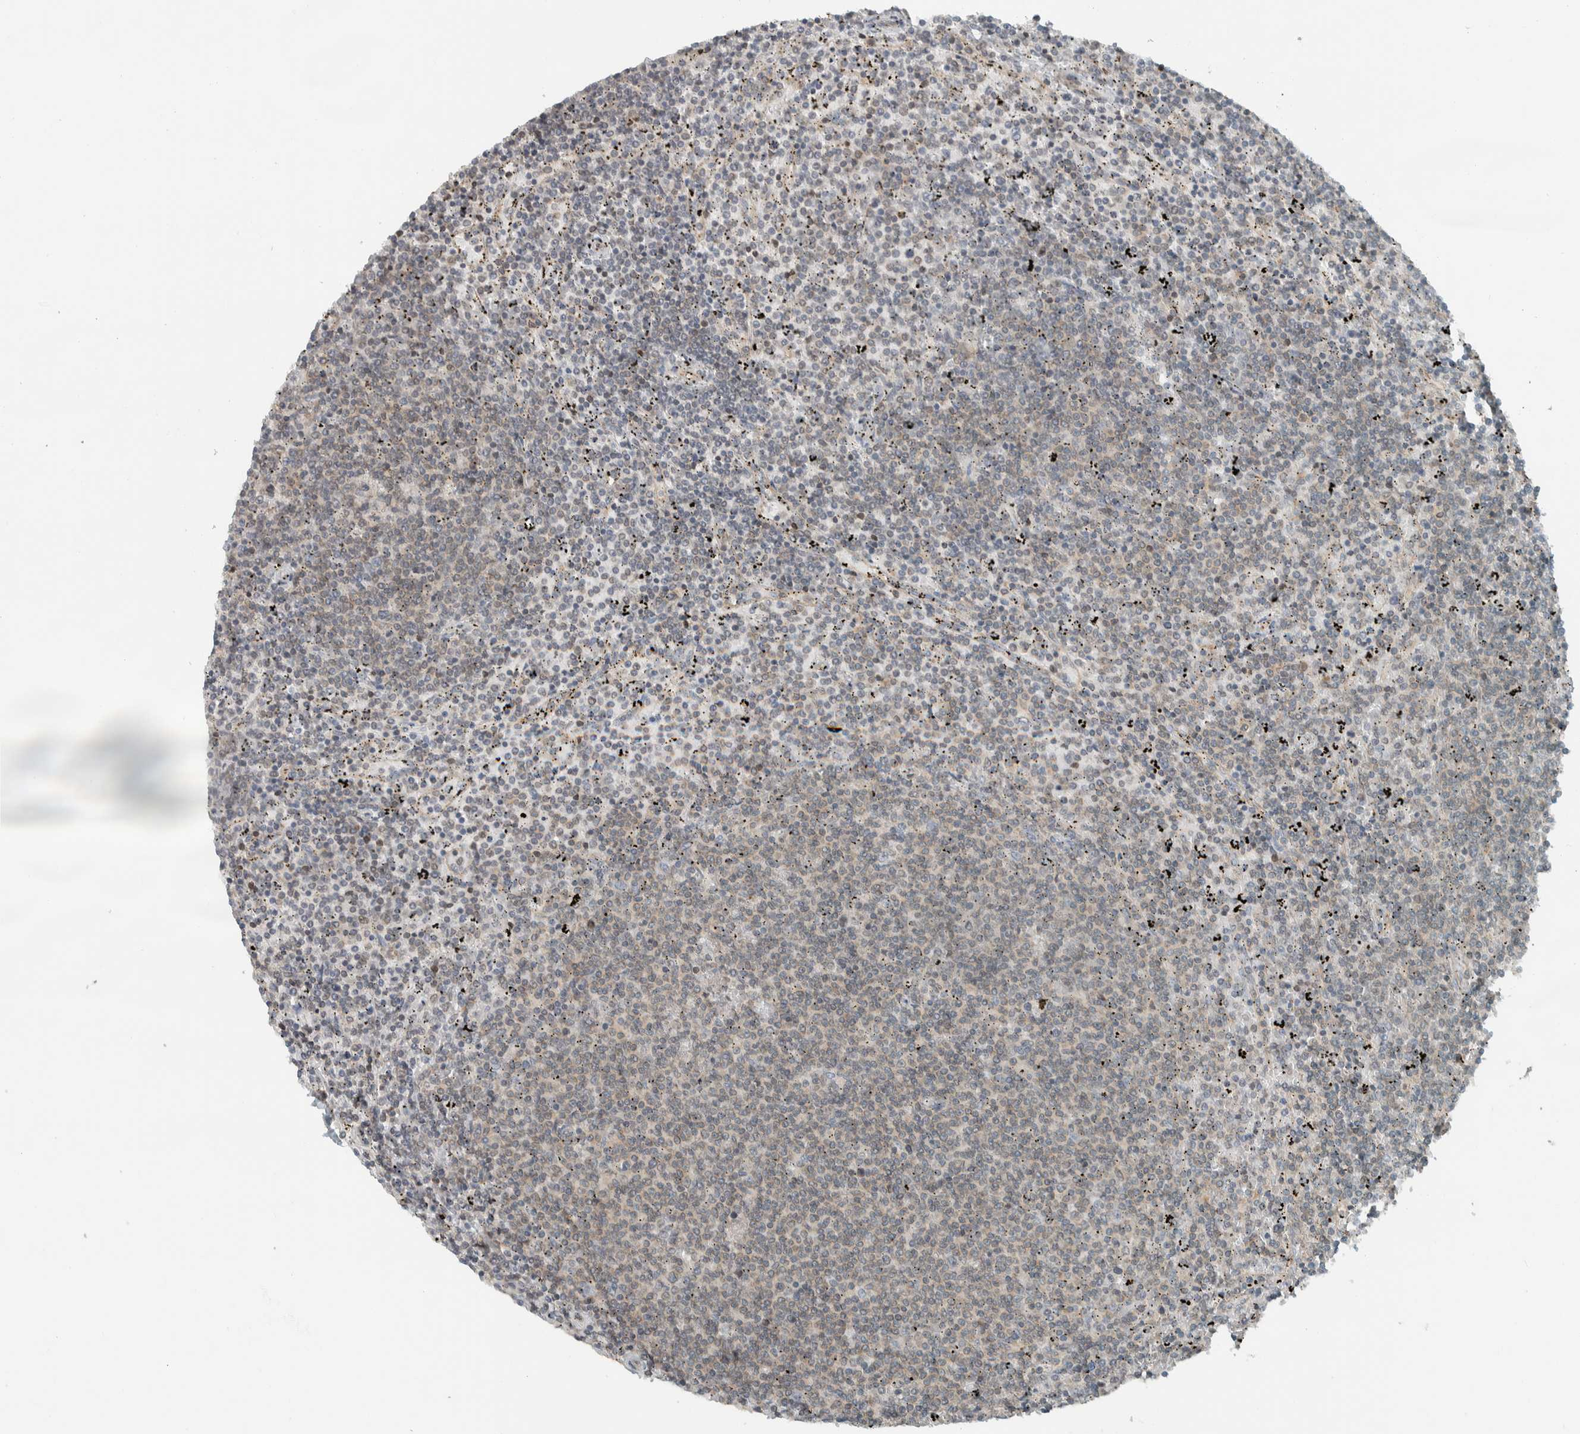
{"staining": {"intensity": "weak", "quantity": "<25%", "location": "cytoplasmic/membranous"}, "tissue": "lymphoma", "cell_type": "Tumor cells", "image_type": "cancer", "snomed": [{"axis": "morphology", "description": "Malignant lymphoma, non-Hodgkin's type, Low grade"}, {"axis": "topography", "description": "Spleen"}], "caption": "This is an immunohistochemistry histopathology image of malignant lymphoma, non-Hodgkin's type (low-grade). There is no positivity in tumor cells.", "gene": "SEL1L", "patient": {"sex": "female", "age": 50}}